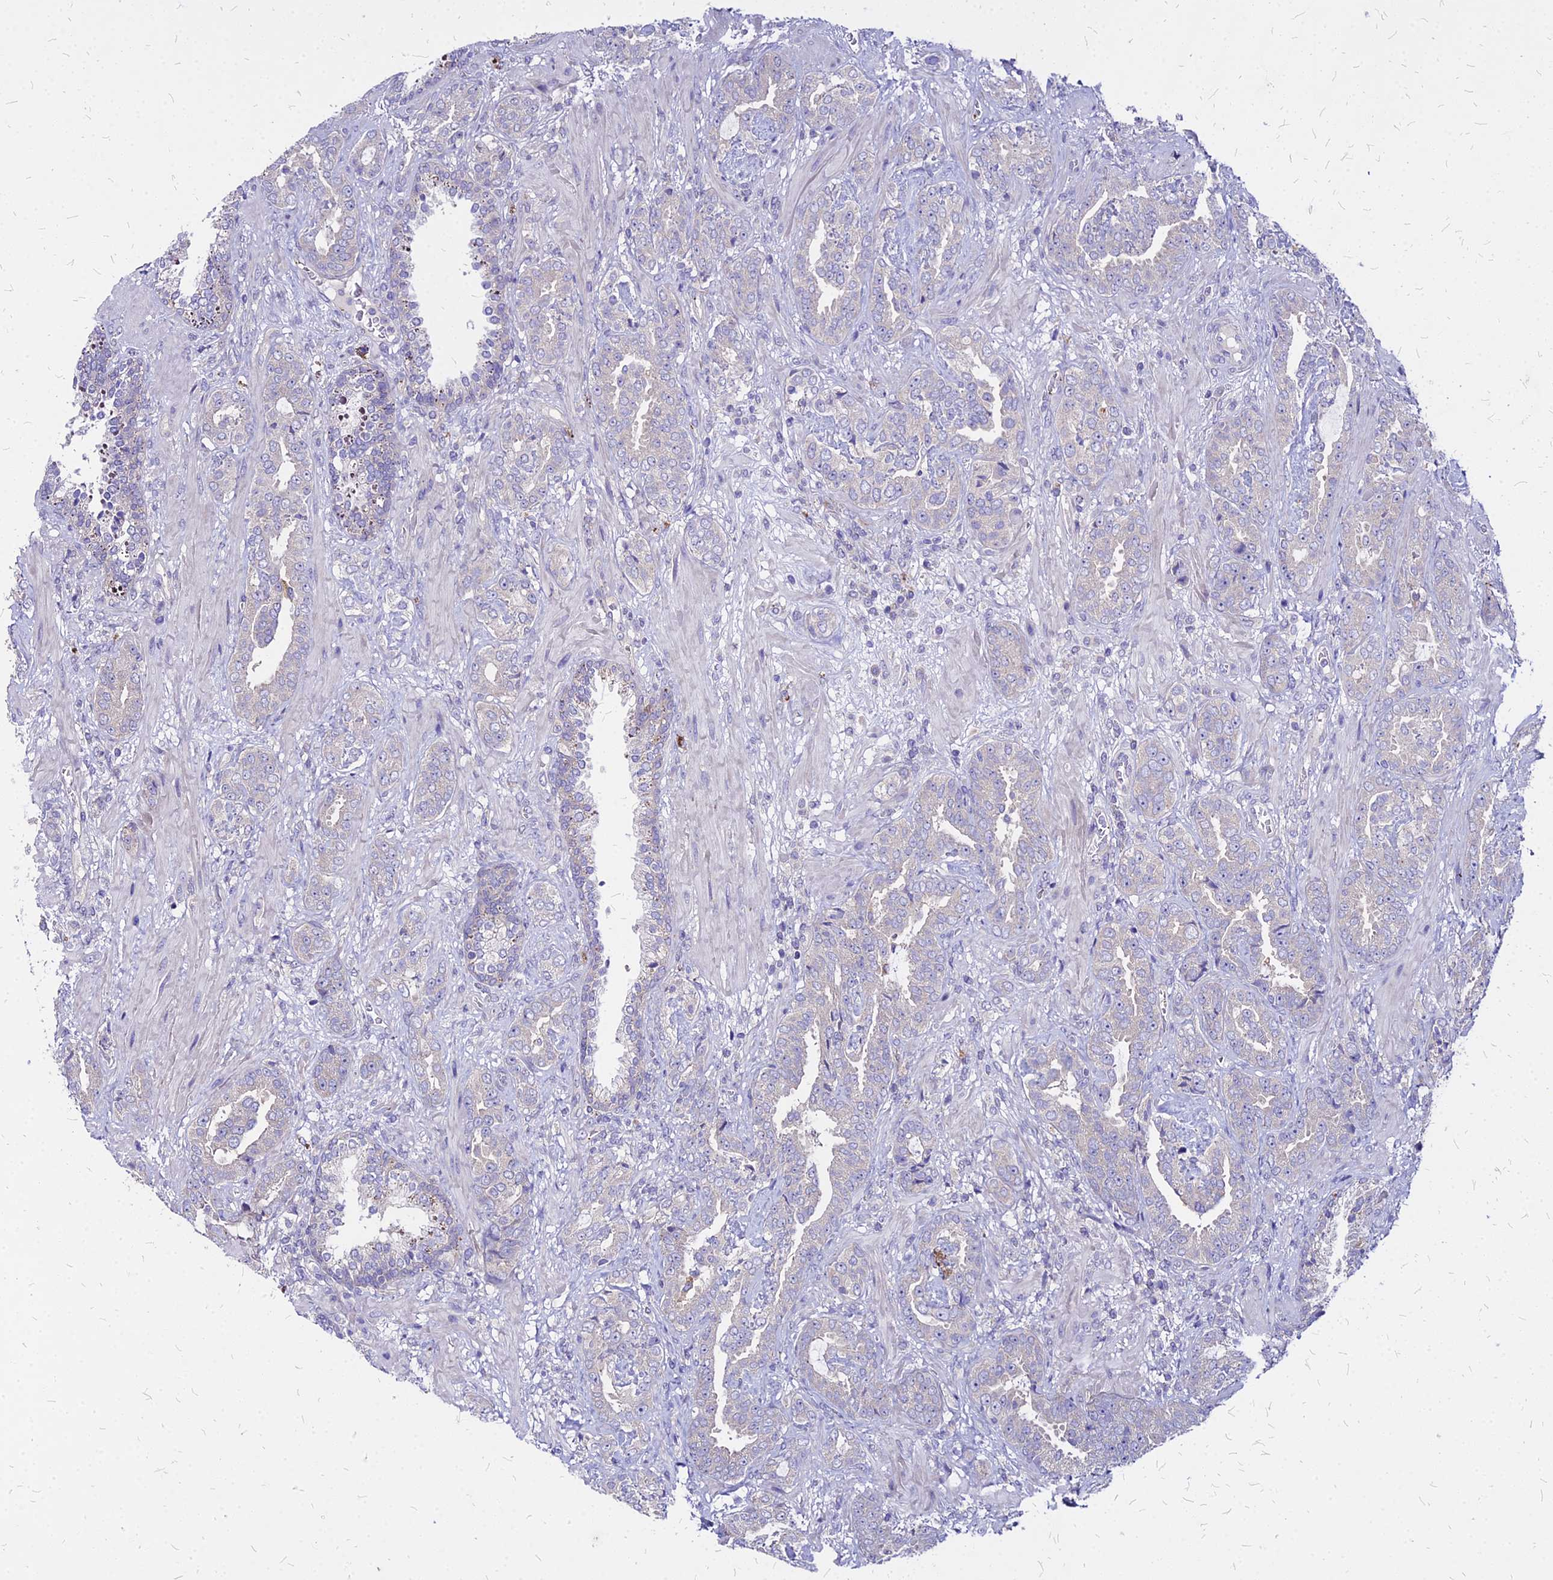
{"staining": {"intensity": "negative", "quantity": "none", "location": "none"}, "tissue": "prostate cancer", "cell_type": "Tumor cells", "image_type": "cancer", "snomed": [{"axis": "morphology", "description": "Adenocarcinoma, High grade"}, {"axis": "topography", "description": "Prostate"}], "caption": "IHC photomicrograph of neoplastic tissue: human prostate cancer (high-grade adenocarcinoma) stained with DAB reveals no significant protein positivity in tumor cells.", "gene": "COMMD10", "patient": {"sex": "male", "age": 71}}